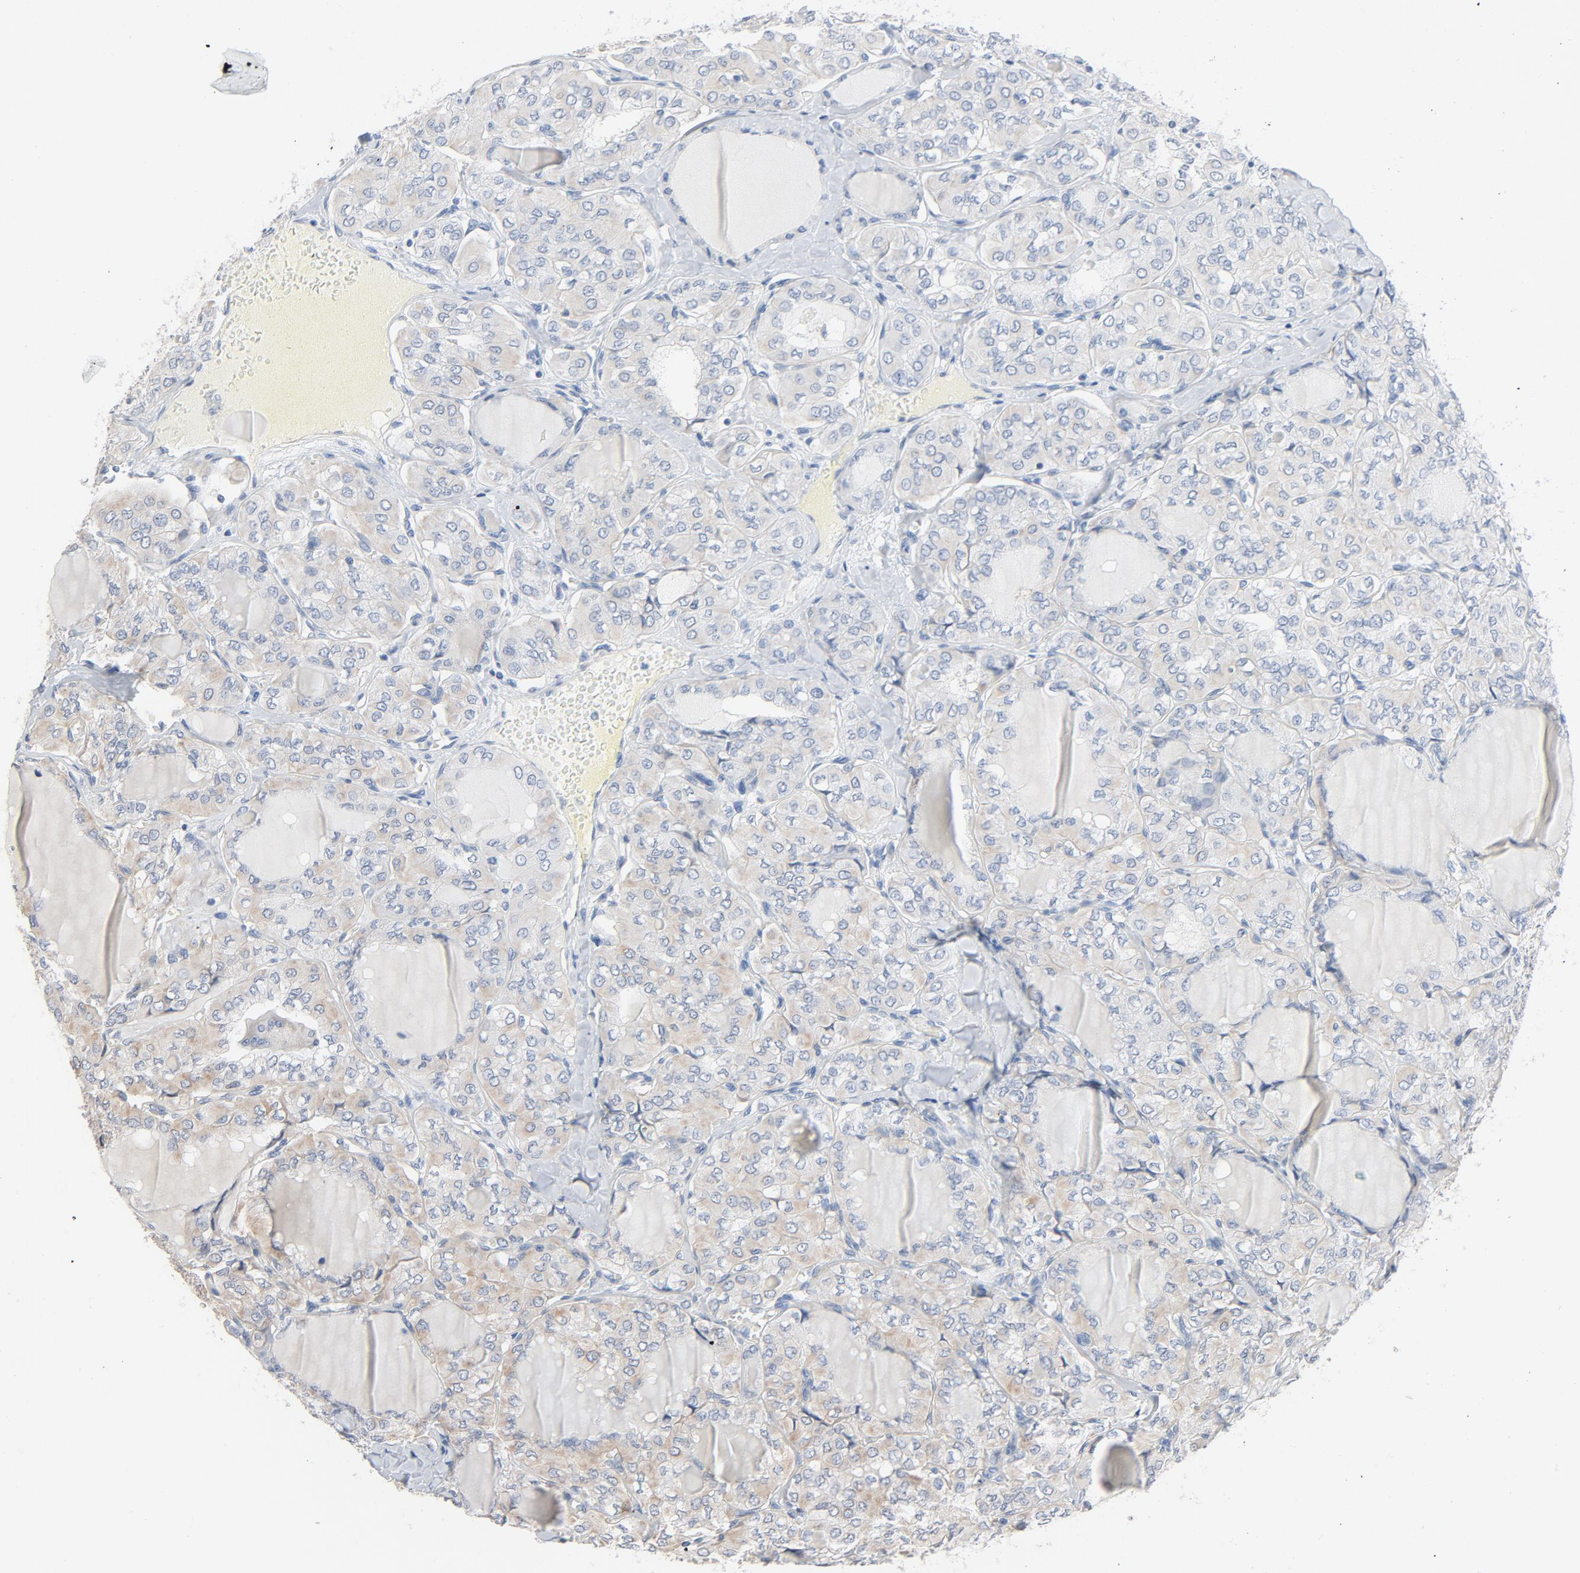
{"staining": {"intensity": "moderate", "quantity": "<25%", "location": "cytoplasmic/membranous"}, "tissue": "thyroid cancer", "cell_type": "Tumor cells", "image_type": "cancer", "snomed": [{"axis": "morphology", "description": "Papillary adenocarcinoma, NOS"}, {"axis": "topography", "description": "Thyroid gland"}], "caption": "Immunohistochemistry (DAB) staining of thyroid cancer exhibits moderate cytoplasmic/membranous protein staining in approximately <25% of tumor cells.", "gene": "TRIOBP", "patient": {"sex": "male", "age": 20}}